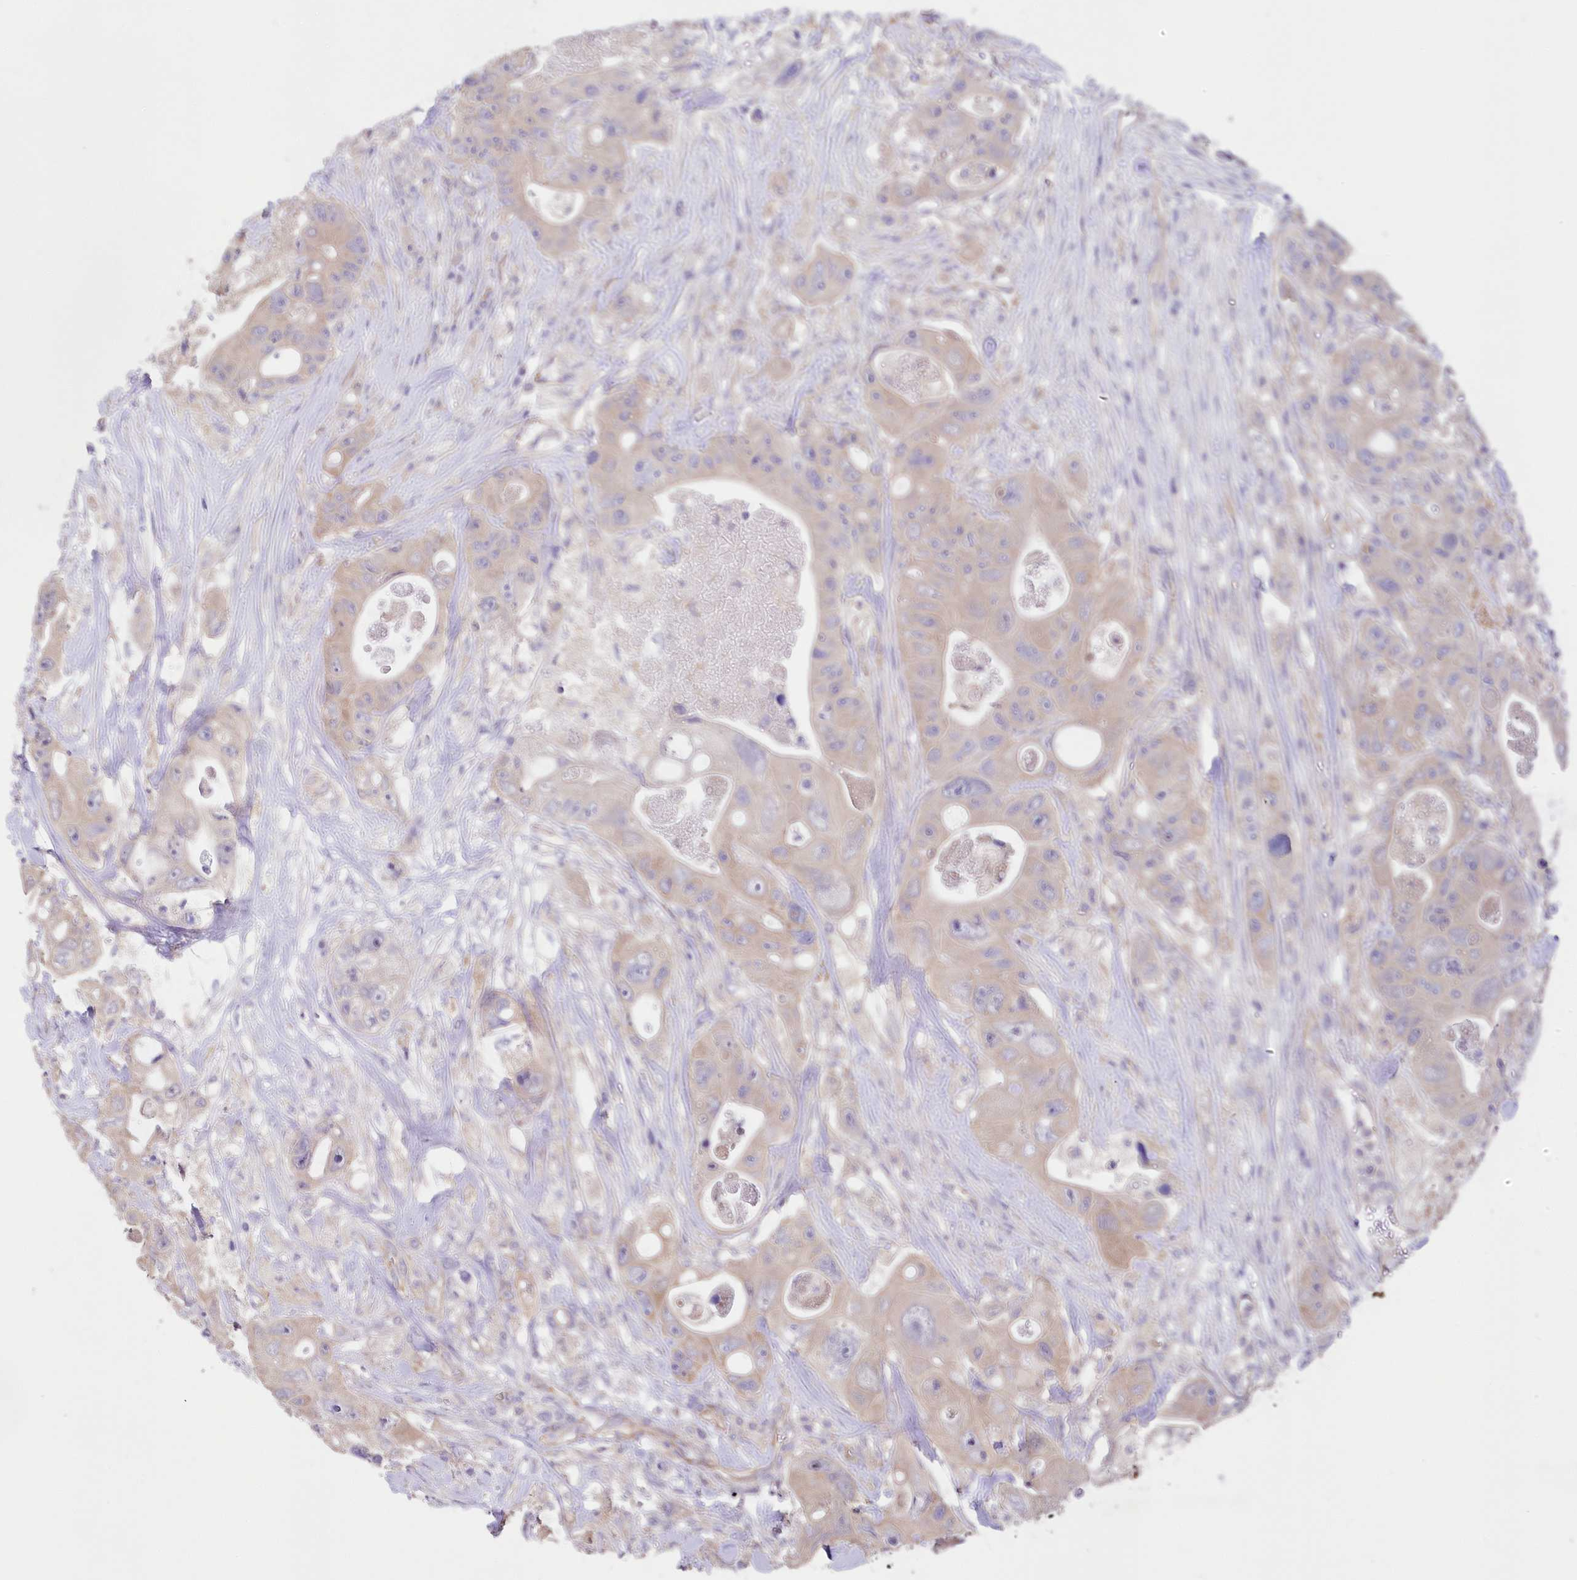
{"staining": {"intensity": "weak", "quantity": "<25%", "location": "cytoplasmic/membranous"}, "tissue": "colorectal cancer", "cell_type": "Tumor cells", "image_type": "cancer", "snomed": [{"axis": "morphology", "description": "Adenocarcinoma, NOS"}, {"axis": "topography", "description": "Colon"}], "caption": "Immunohistochemical staining of human colorectal adenocarcinoma demonstrates no significant expression in tumor cells.", "gene": "ITSN2", "patient": {"sex": "female", "age": 46}}